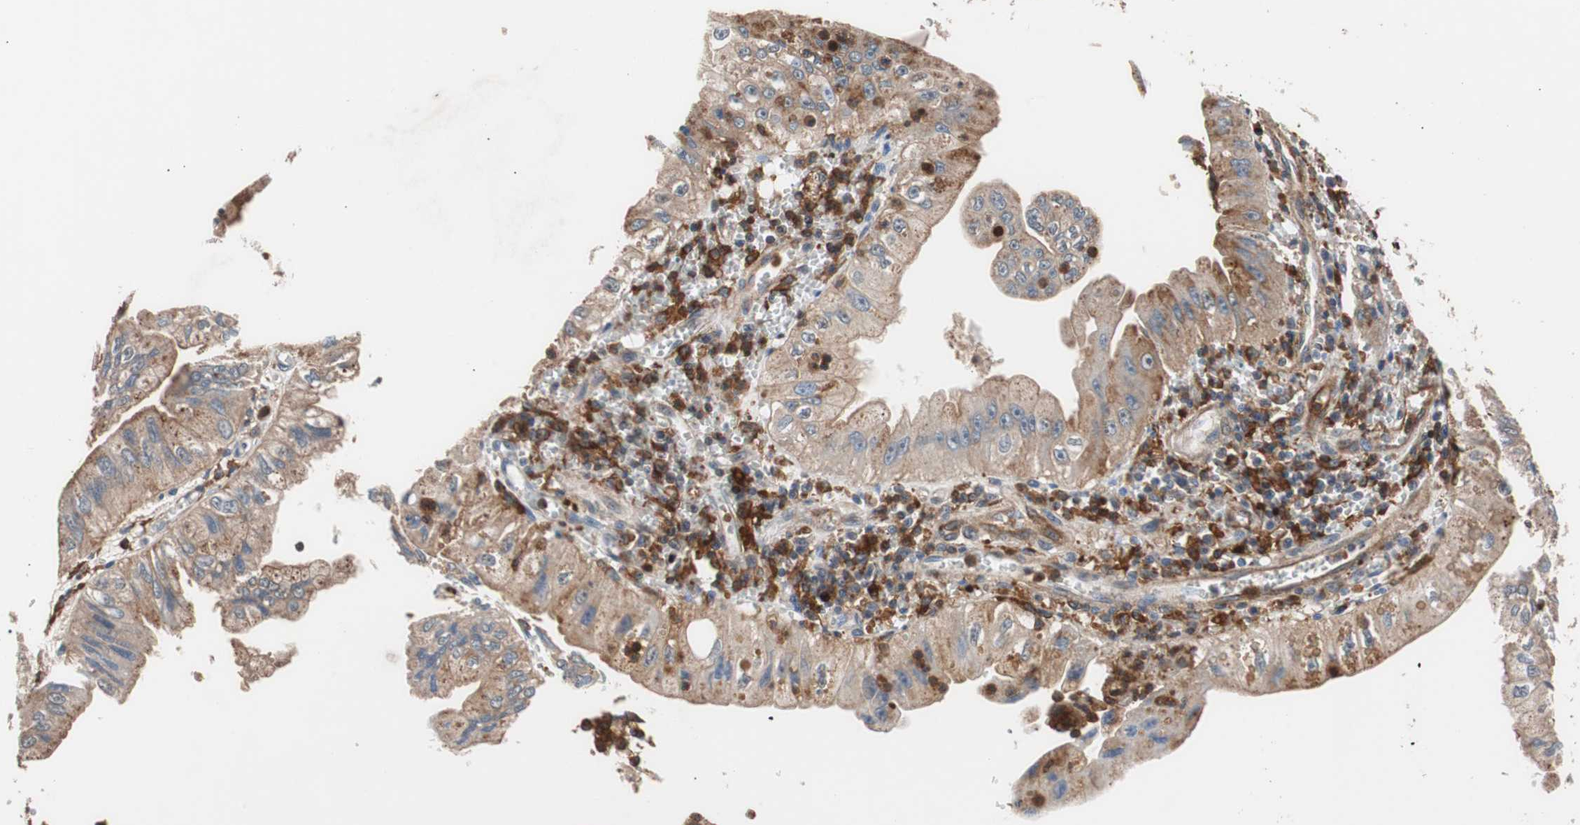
{"staining": {"intensity": "moderate", "quantity": ">75%", "location": "cytoplasmic/membranous"}, "tissue": "pancreatic cancer", "cell_type": "Tumor cells", "image_type": "cancer", "snomed": [{"axis": "morphology", "description": "Normal tissue, NOS"}, {"axis": "topography", "description": "Lymph node"}], "caption": "DAB (3,3'-diaminobenzidine) immunohistochemical staining of human pancreatic cancer displays moderate cytoplasmic/membranous protein staining in approximately >75% of tumor cells.", "gene": "LITAF", "patient": {"sex": "male", "age": 50}}